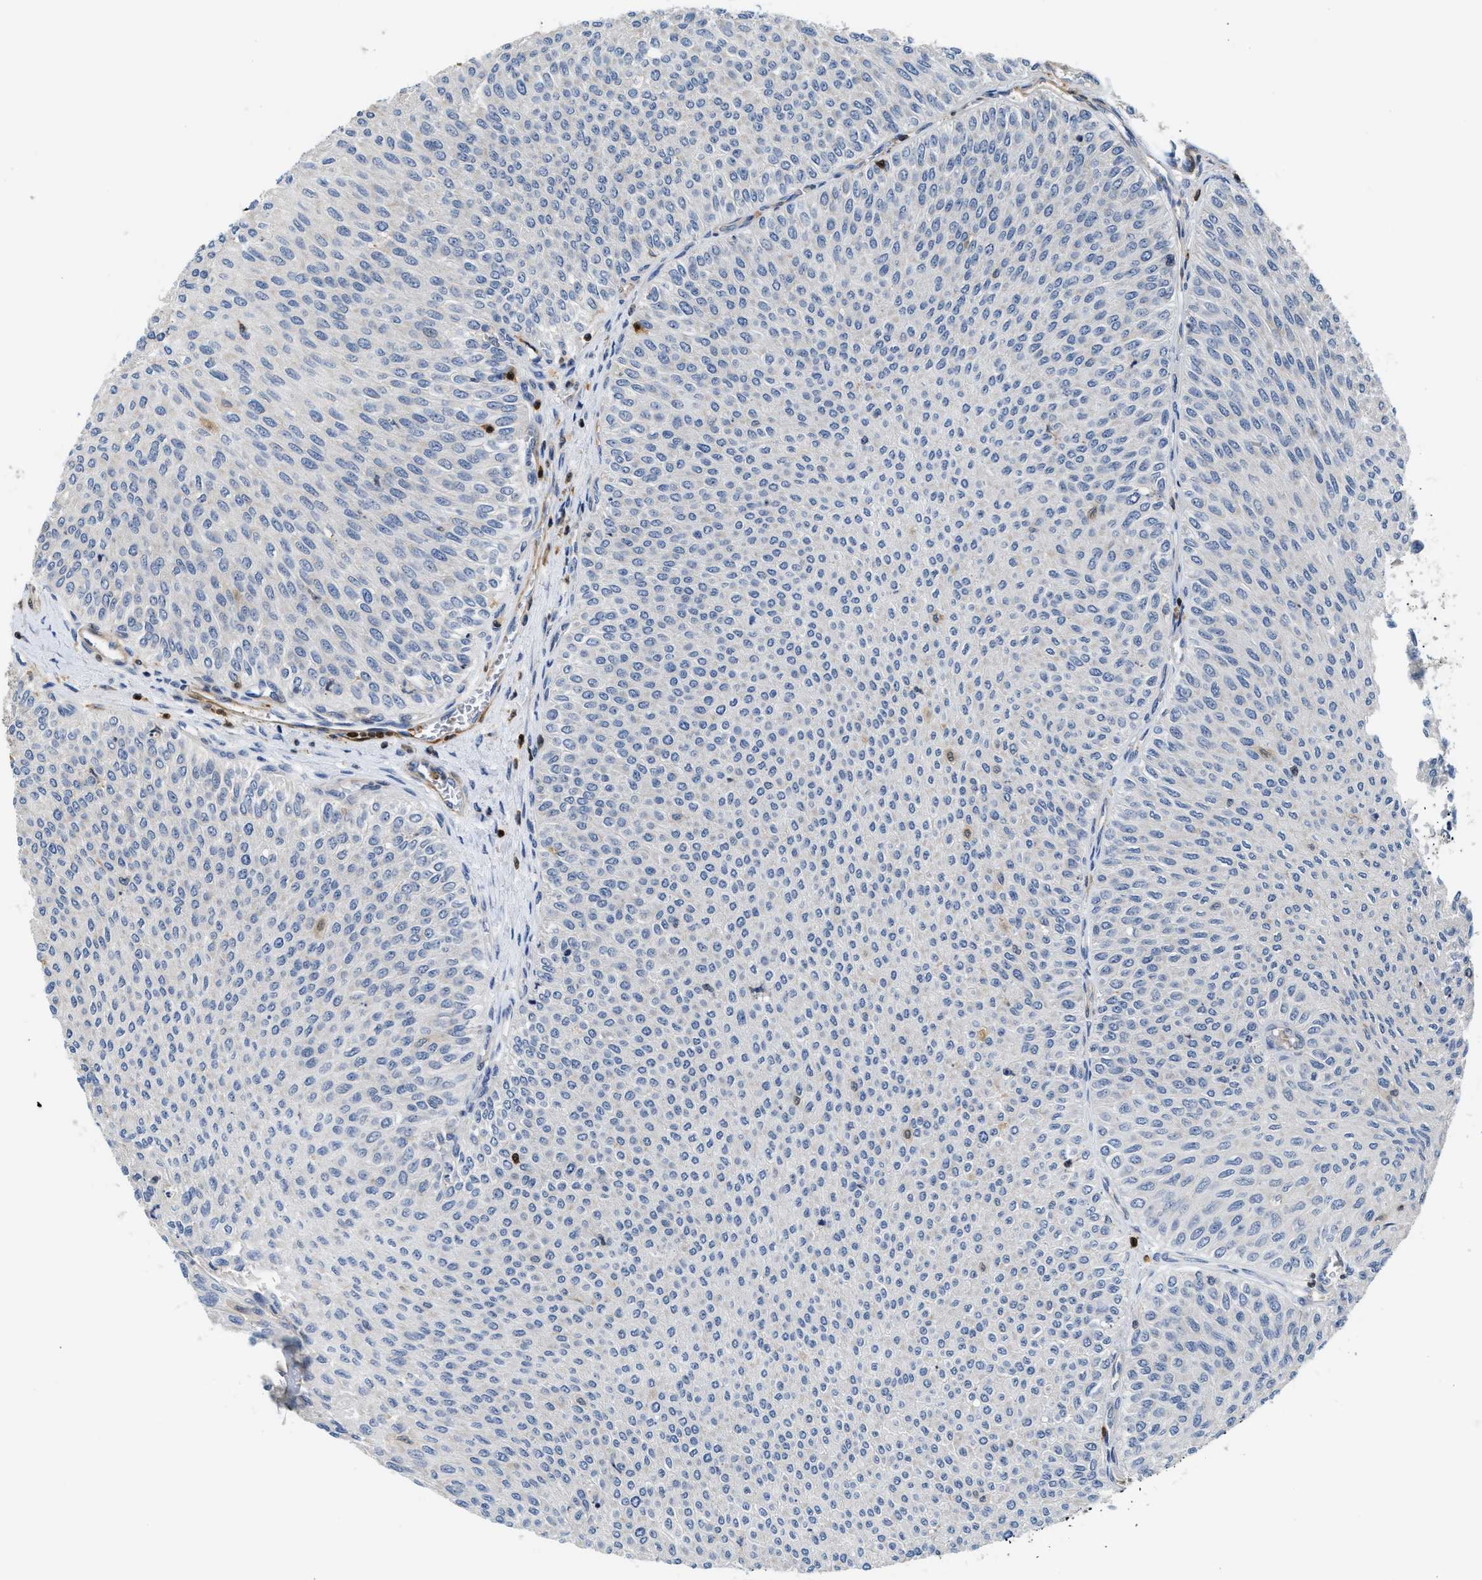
{"staining": {"intensity": "negative", "quantity": "none", "location": "none"}, "tissue": "urothelial cancer", "cell_type": "Tumor cells", "image_type": "cancer", "snomed": [{"axis": "morphology", "description": "Urothelial carcinoma, Low grade"}, {"axis": "topography", "description": "Urinary bladder"}], "caption": "Image shows no protein expression in tumor cells of low-grade urothelial carcinoma tissue.", "gene": "SLIT2", "patient": {"sex": "male", "age": 78}}